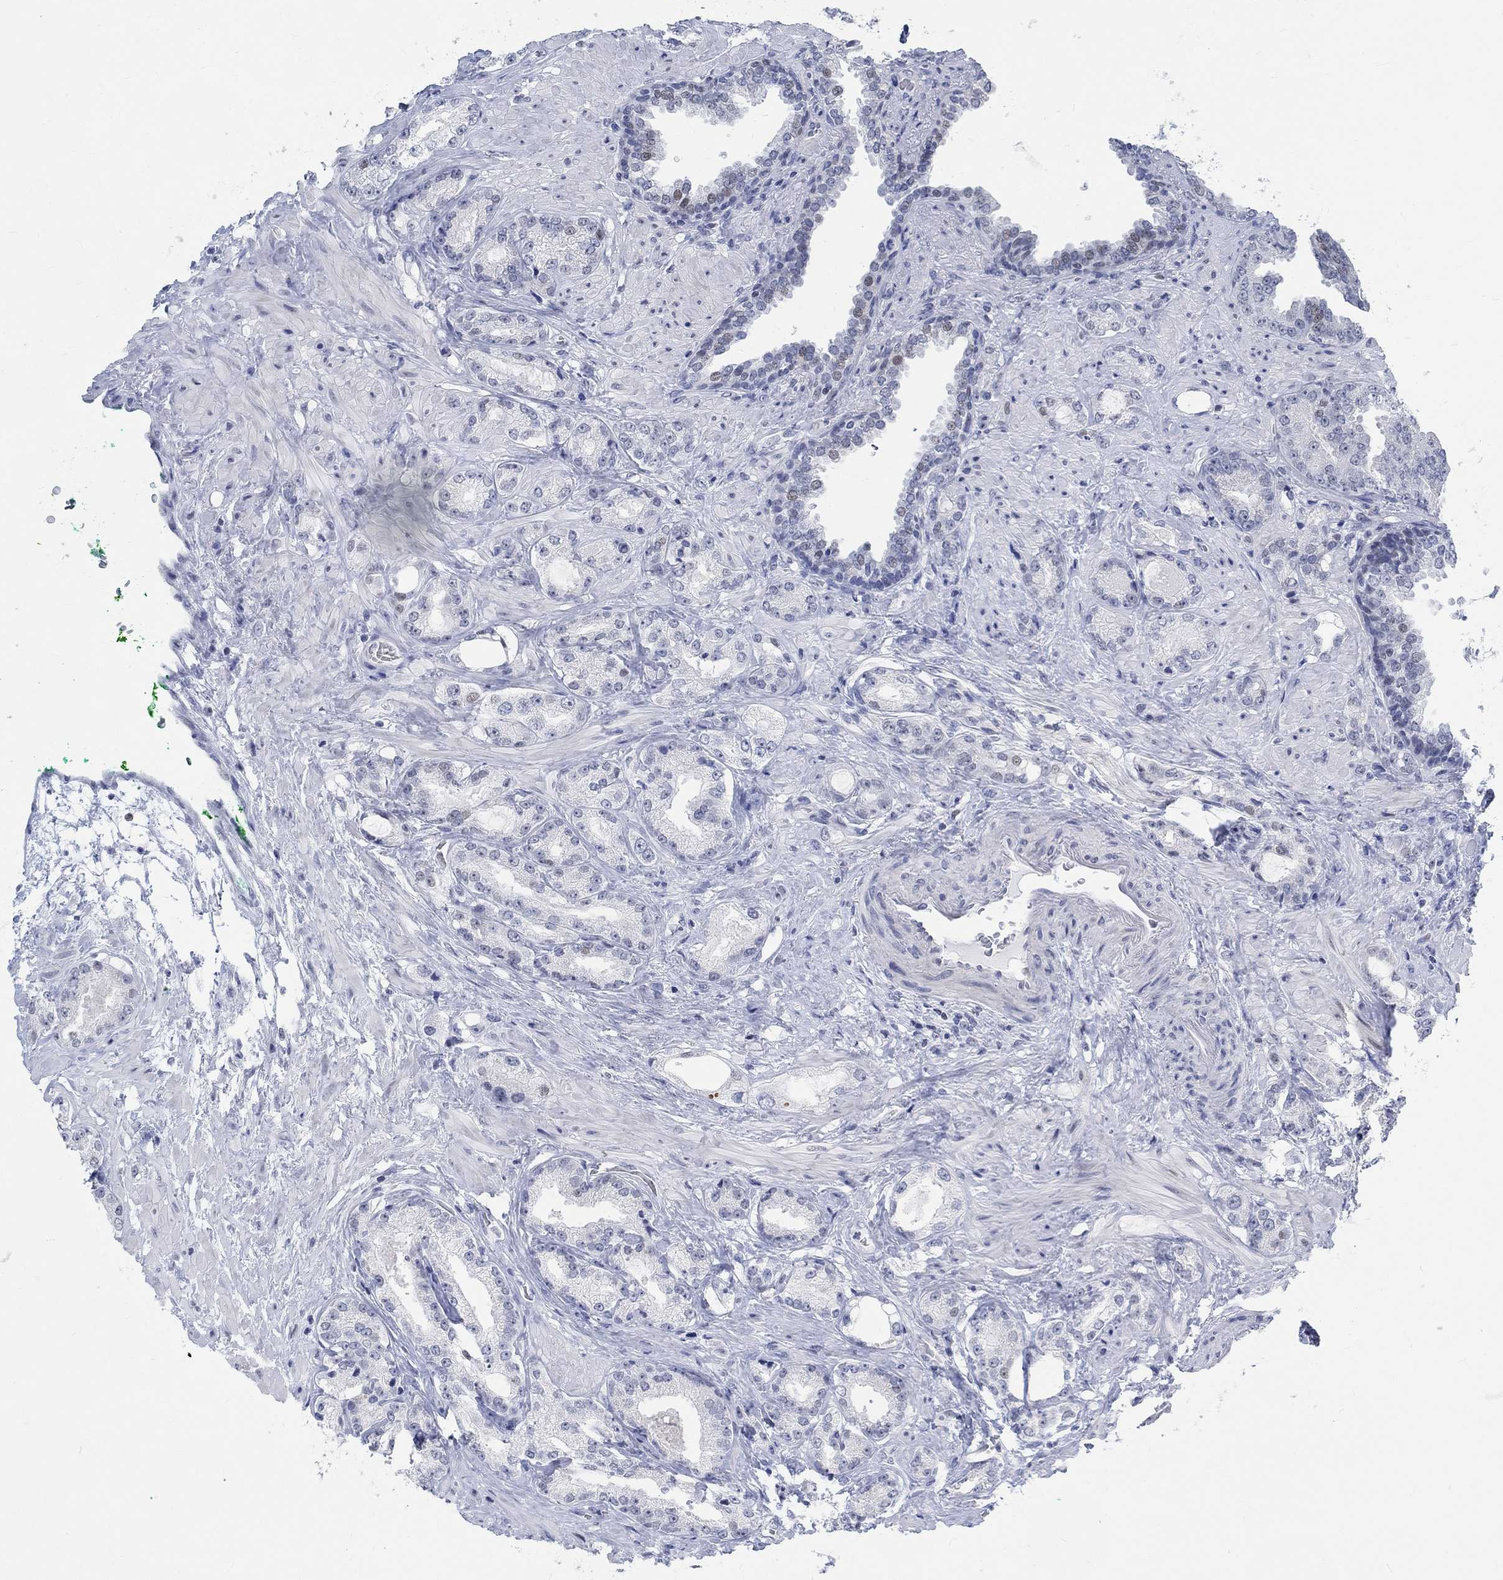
{"staining": {"intensity": "negative", "quantity": "none", "location": "none"}, "tissue": "prostate cancer", "cell_type": "Tumor cells", "image_type": "cancer", "snomed": [{"axis": "morphology", "description": "Adenocarcinoma, Low grade"}, {"axis": "topography", "description": "Prostate"}], "caption": "DAB immunohistochemical staining of human prostate cancer displays no significant expression in tumor cells.", "gene": "KCNH8", "patient": {"sex": "male", "age": 68}}